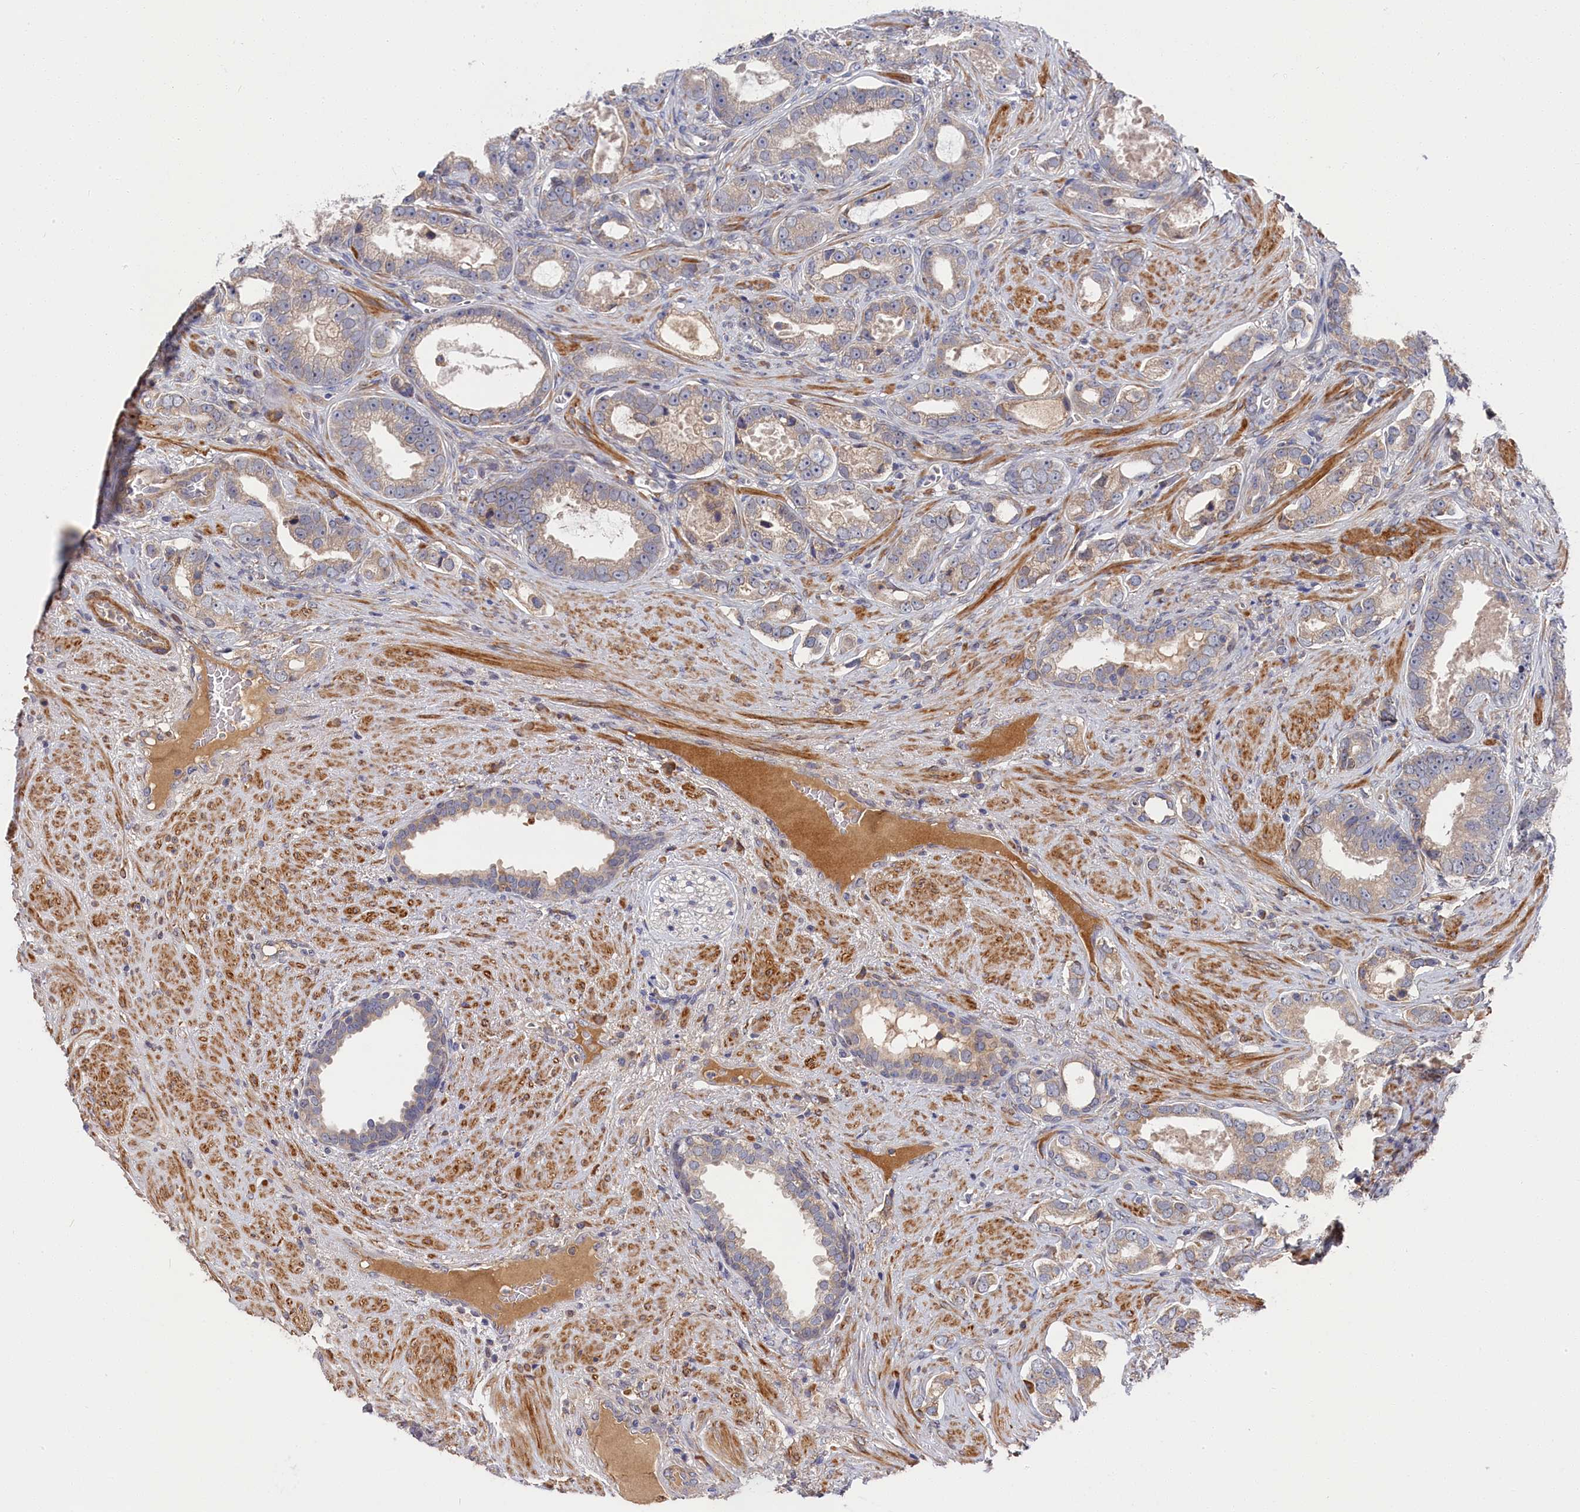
{"staining": {"intensity": "negative", "quantity": "none", "location": "none"}, "tissue": "prostate cancer", "cell_type": "Tumor cells", "image_type": "cancer", "snomed": [{"axis": "morphology", "description": "Adenocarcinoma, High grade"}, {"axis": "topography", "description": "Prostate"}], "caption": "There is no significant positivity in tumor cells of adenocarcinoma (high-grade) (prostate). (DAB (3,3'-diaminobenzidine) immunohistochemistry, high magnification).", "gene": "CYB5D2", "patient": {"sex": "male", "age": 67}}